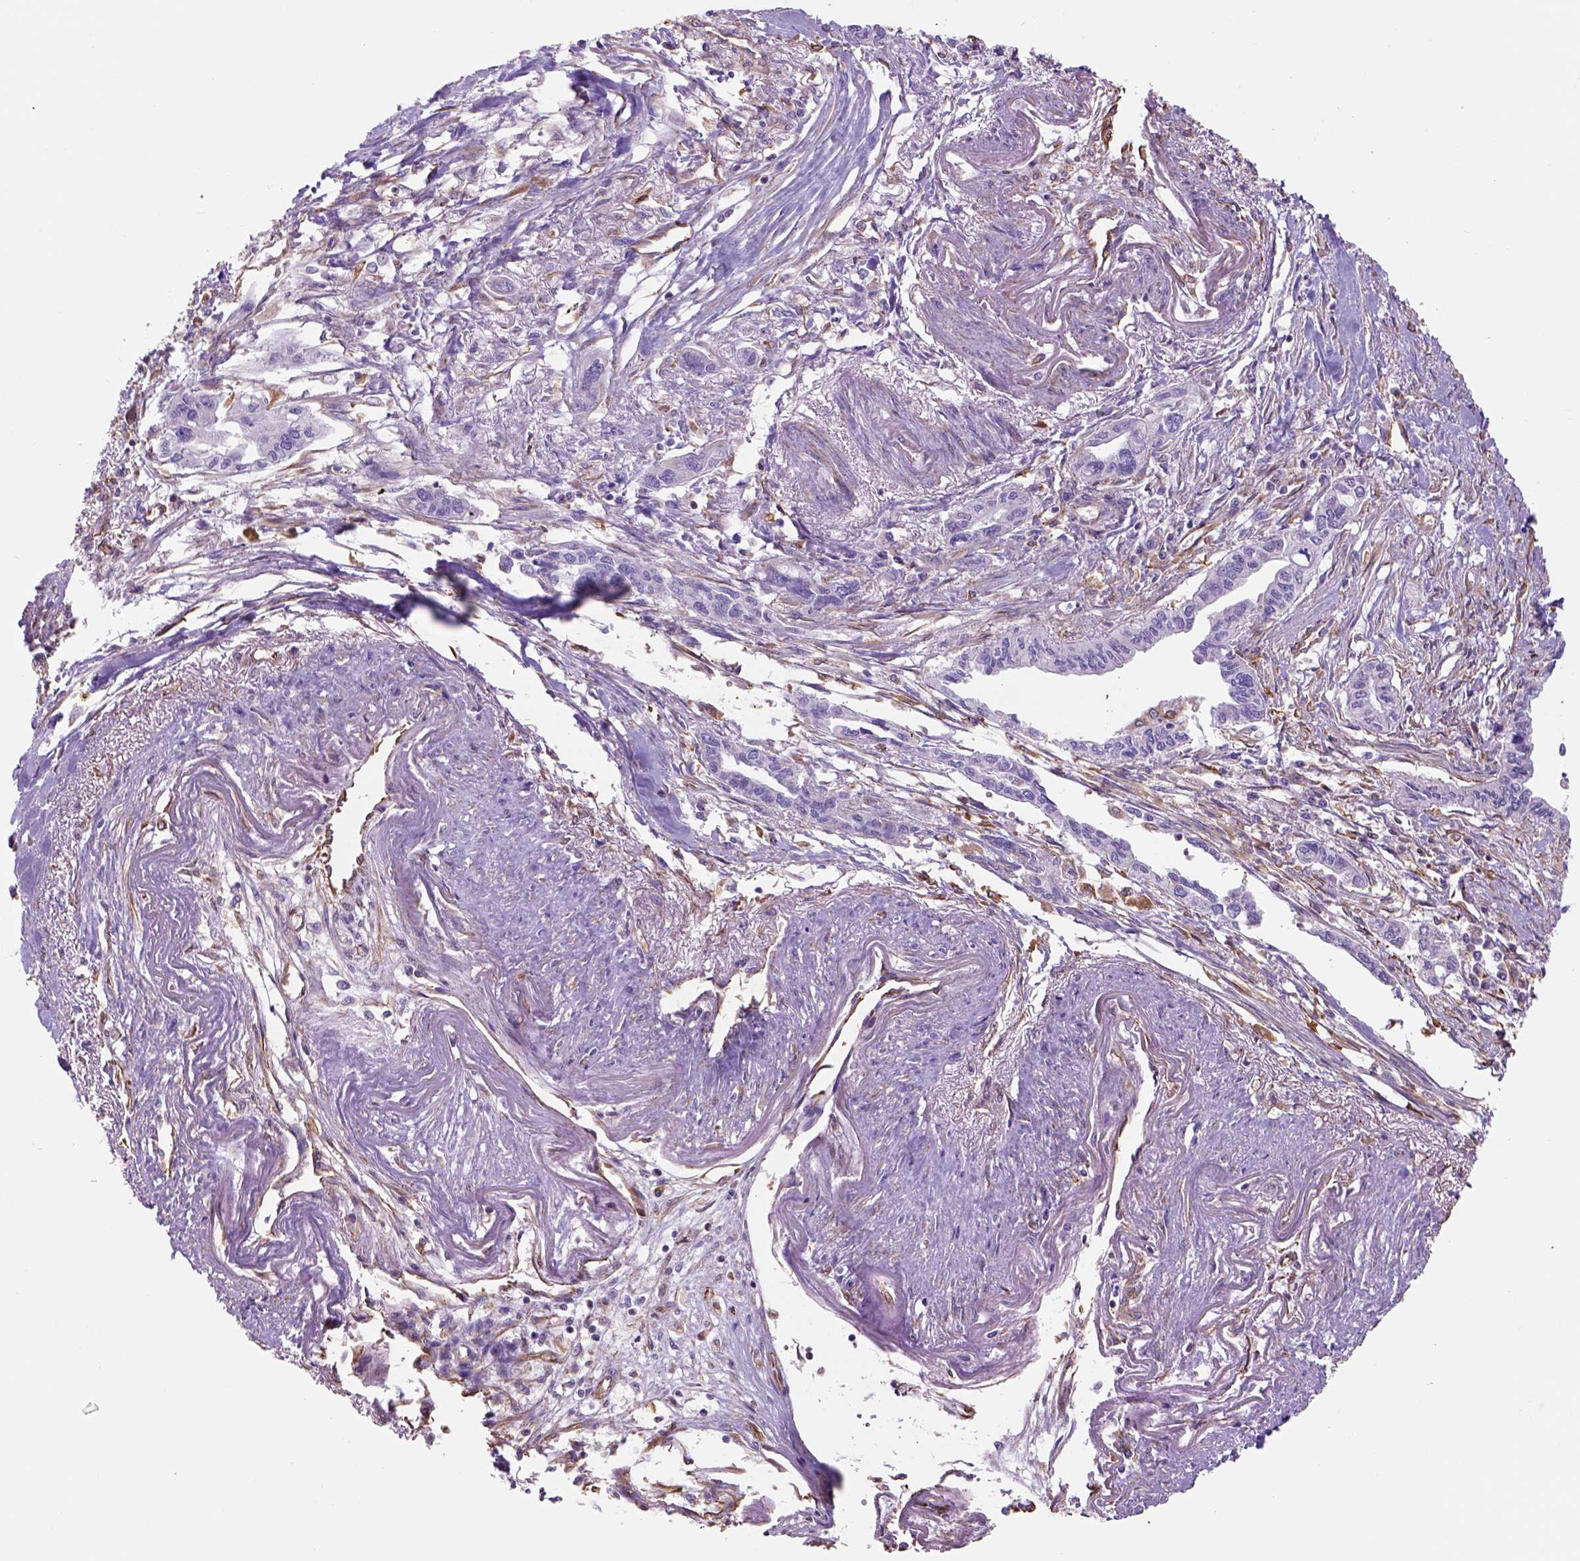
{"staining": {"intensity": "negative", "quantity": "none", "location": "none"}, "tissue": "pancreatic cancer", "cell_type": "Tumor cells", "image_type": "cancer", "snomed": [{"axis": "morphology", "description": "Adenocarcinoma, NOS"}, {"axis": "topography", "description": "Pancreas"}], "caption": "Photomicrograph shows no protein positivity in tumor cells of adenocarcinoma (pancreatic) tissue.", "gene": "ZZZ3", "patient": {"sex": "male", "age": 60}}